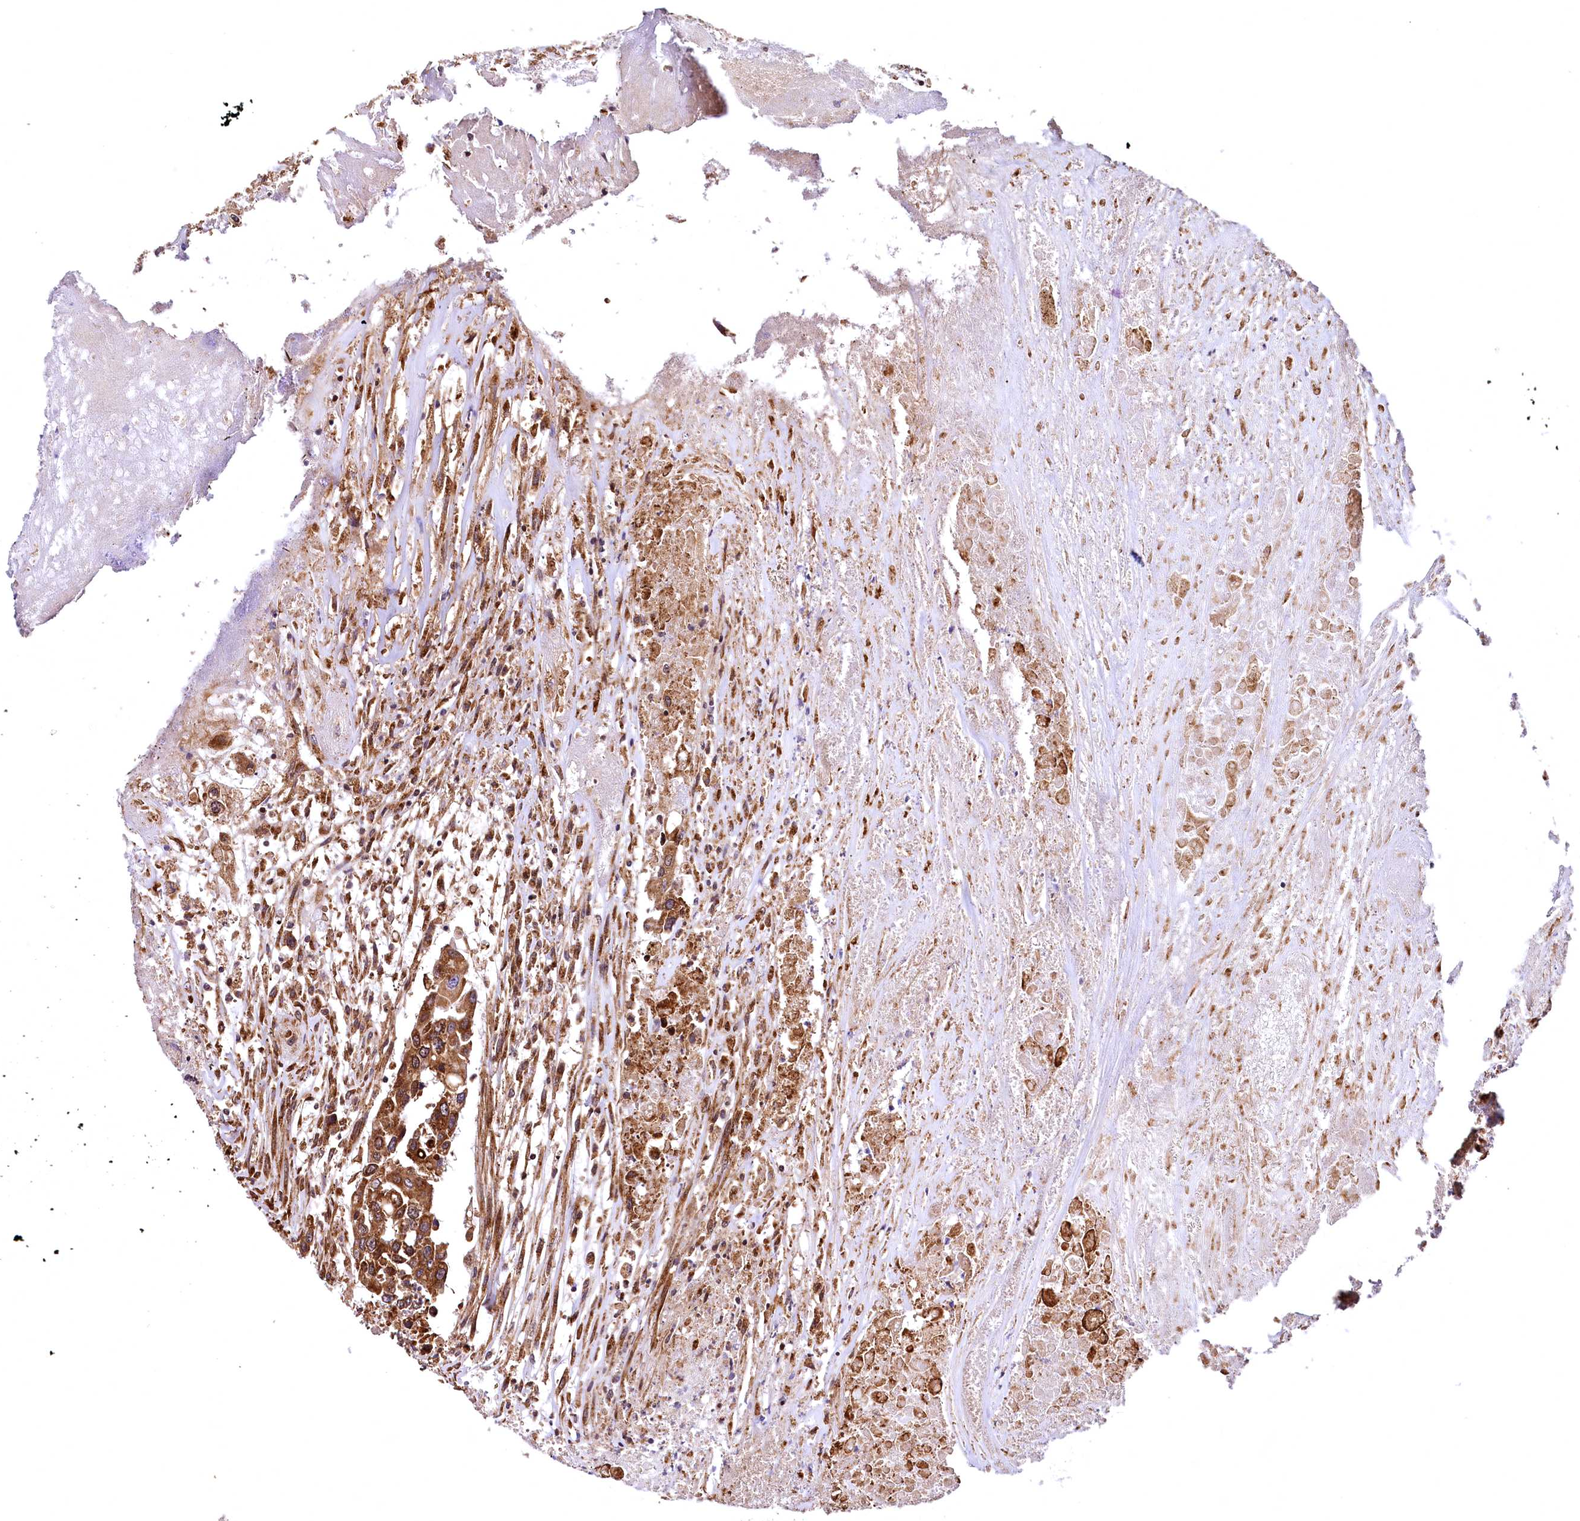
{"staining": {"intensity": "moderate", "quantity": ">75%", "location": "cytoplasmic/membranous"}, "tissue": "colorectal cancer", "cell_type": "Tumor cells", "image_type": "cancer", "snomed": [{"axis": "morphology", "description": "Adenocarcinoma, NOS"}, {"axis": "topography", "description": "Colon"}], "caption": "Tumor cells demonstrate medium levels of moderate cytoplasmic/membranous expression in about >75% of cells in human colorectal cancer.", "gene": "PDS5B", "patient": {"sex": "male", "age": 77}}